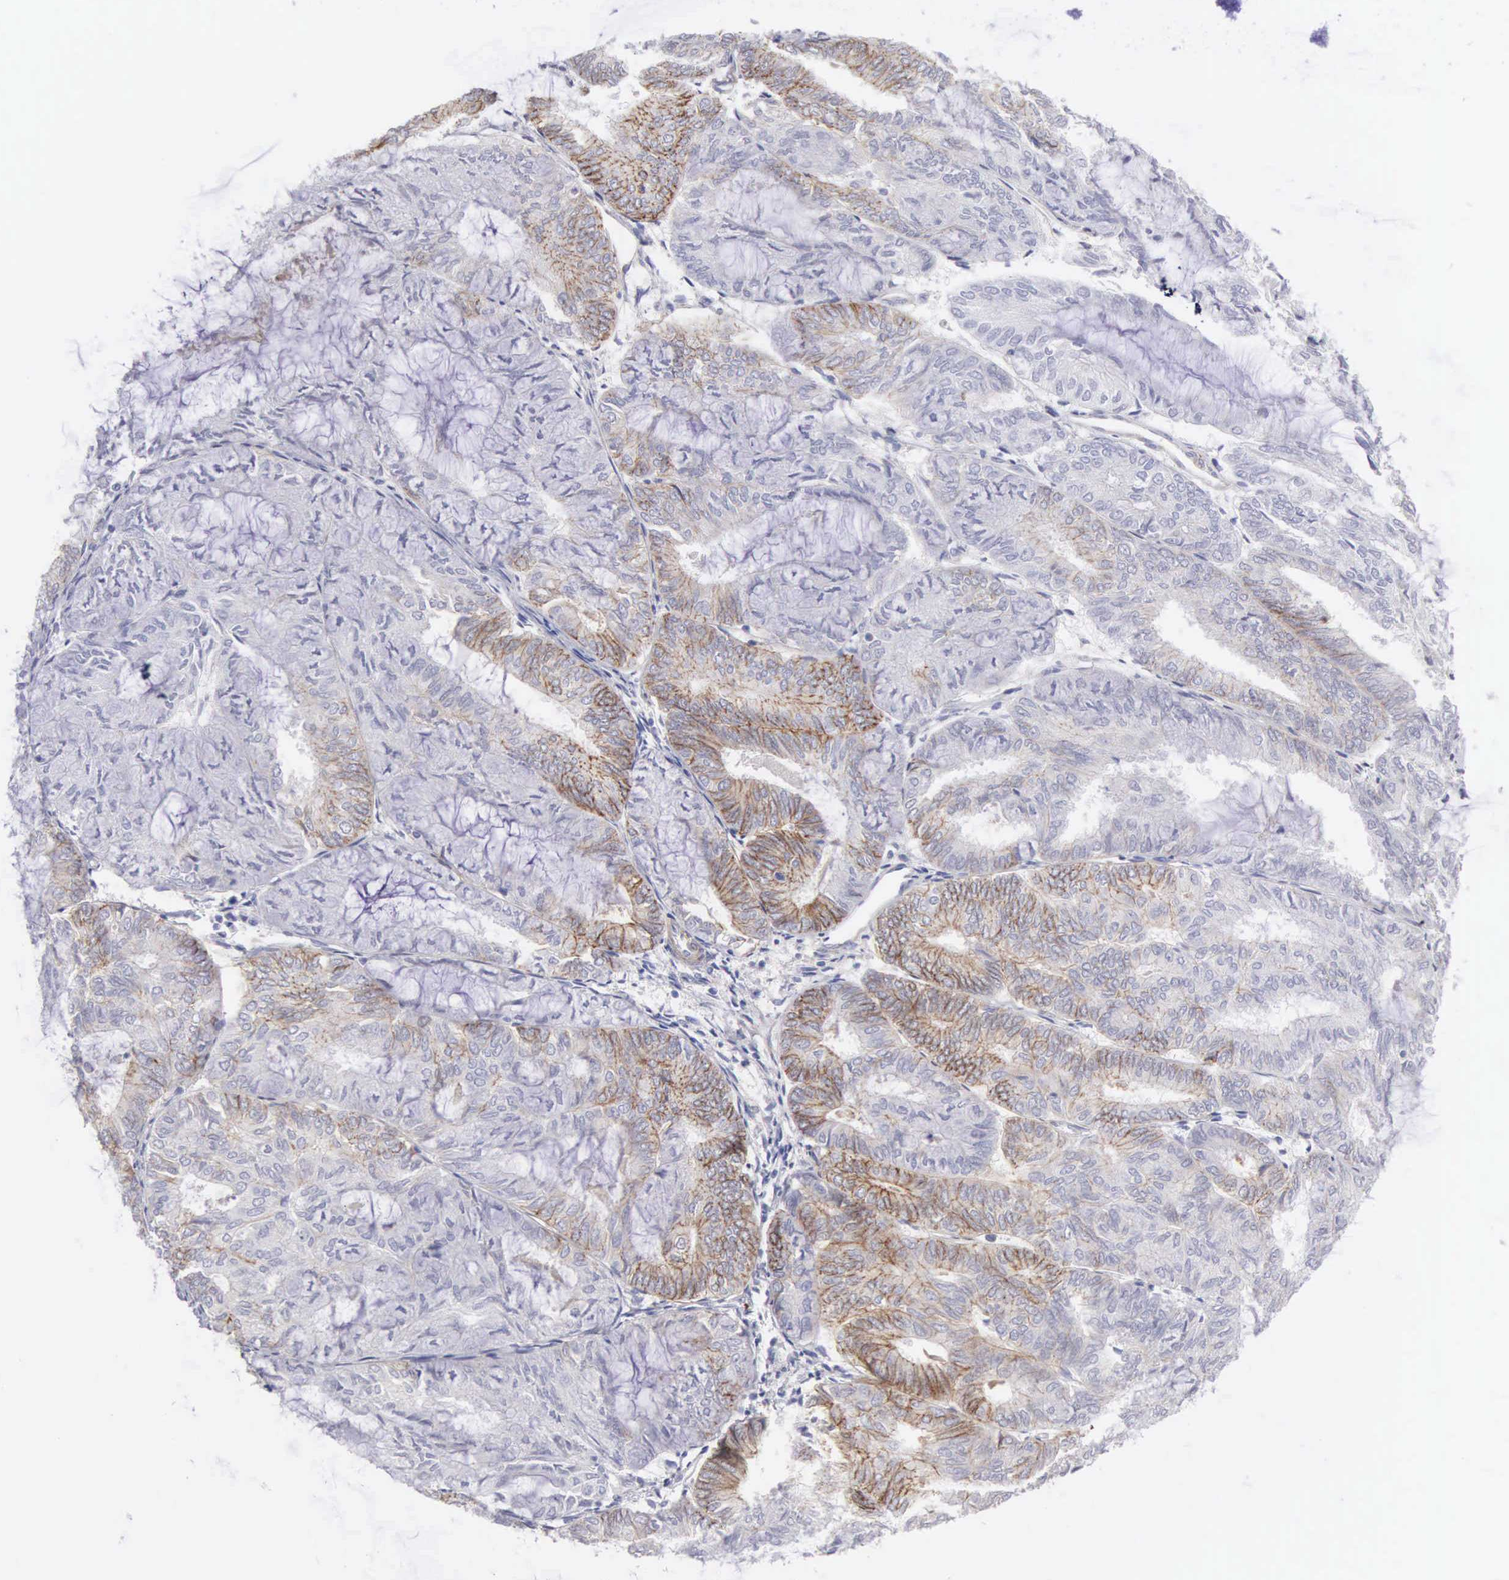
{"staining": {"intensity": "weak", "quantity": "25%-75%", "location": "cytoplasmic/membranous"}, "tissue": "endometrial cancer", "cell_type": "Tumor cells", "image_type": "cancer", "snomed": [{"axis": "morphology", "description": "Adenocarcinoma, NOS"}, {"axis": "topography", "description": "Endometrium"}], "caption": "Immunohistochemical staining of endometrial adenocarcinoma demonstrates low levels of weak cytoplasmic/membranous positivity in about 25%-75% of tumor cells.", "gene": "ELFN2", "patient": {"sex": "female", "age": 59}}